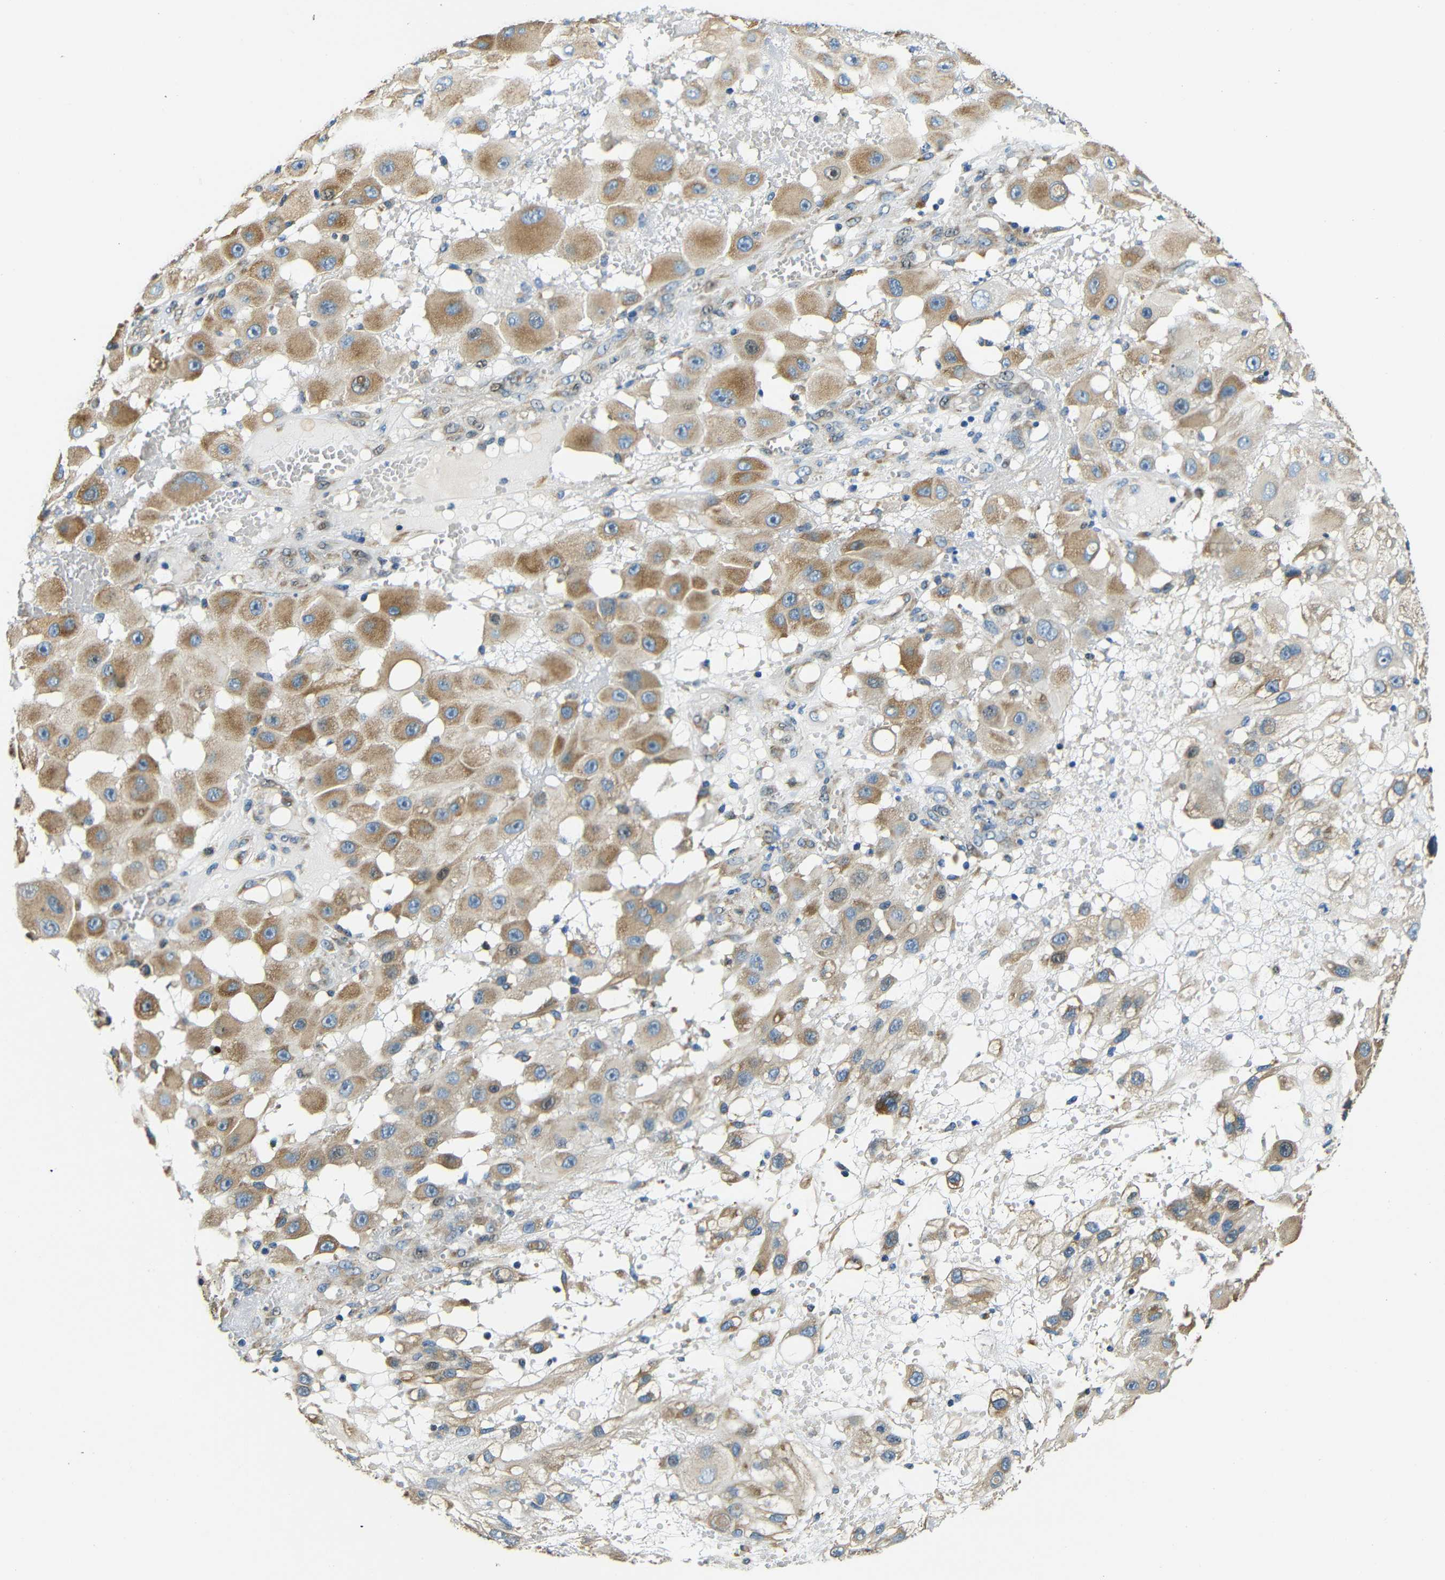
{"staining": {"intensity": "moderate", "quantity": ">75%", "location": "cytoplasmic/membranous"}, "tissue": "melanoma", "cell_type": "Tumor cells", "image_type": "cancer", "snomed": [{"axis": "morphology", "description": "Malignant melanoma, NOS"}, {"axis": "topography", "description": "Skin"}], "caption": "Moderate cytoplasmic/membranous positivity for a protein is present in approximately >75% of tumor cells of melanoma using immunohistochemistry (IHC).", "gene": "VAPB", "patient": {"sex": "female", "age": 81}}